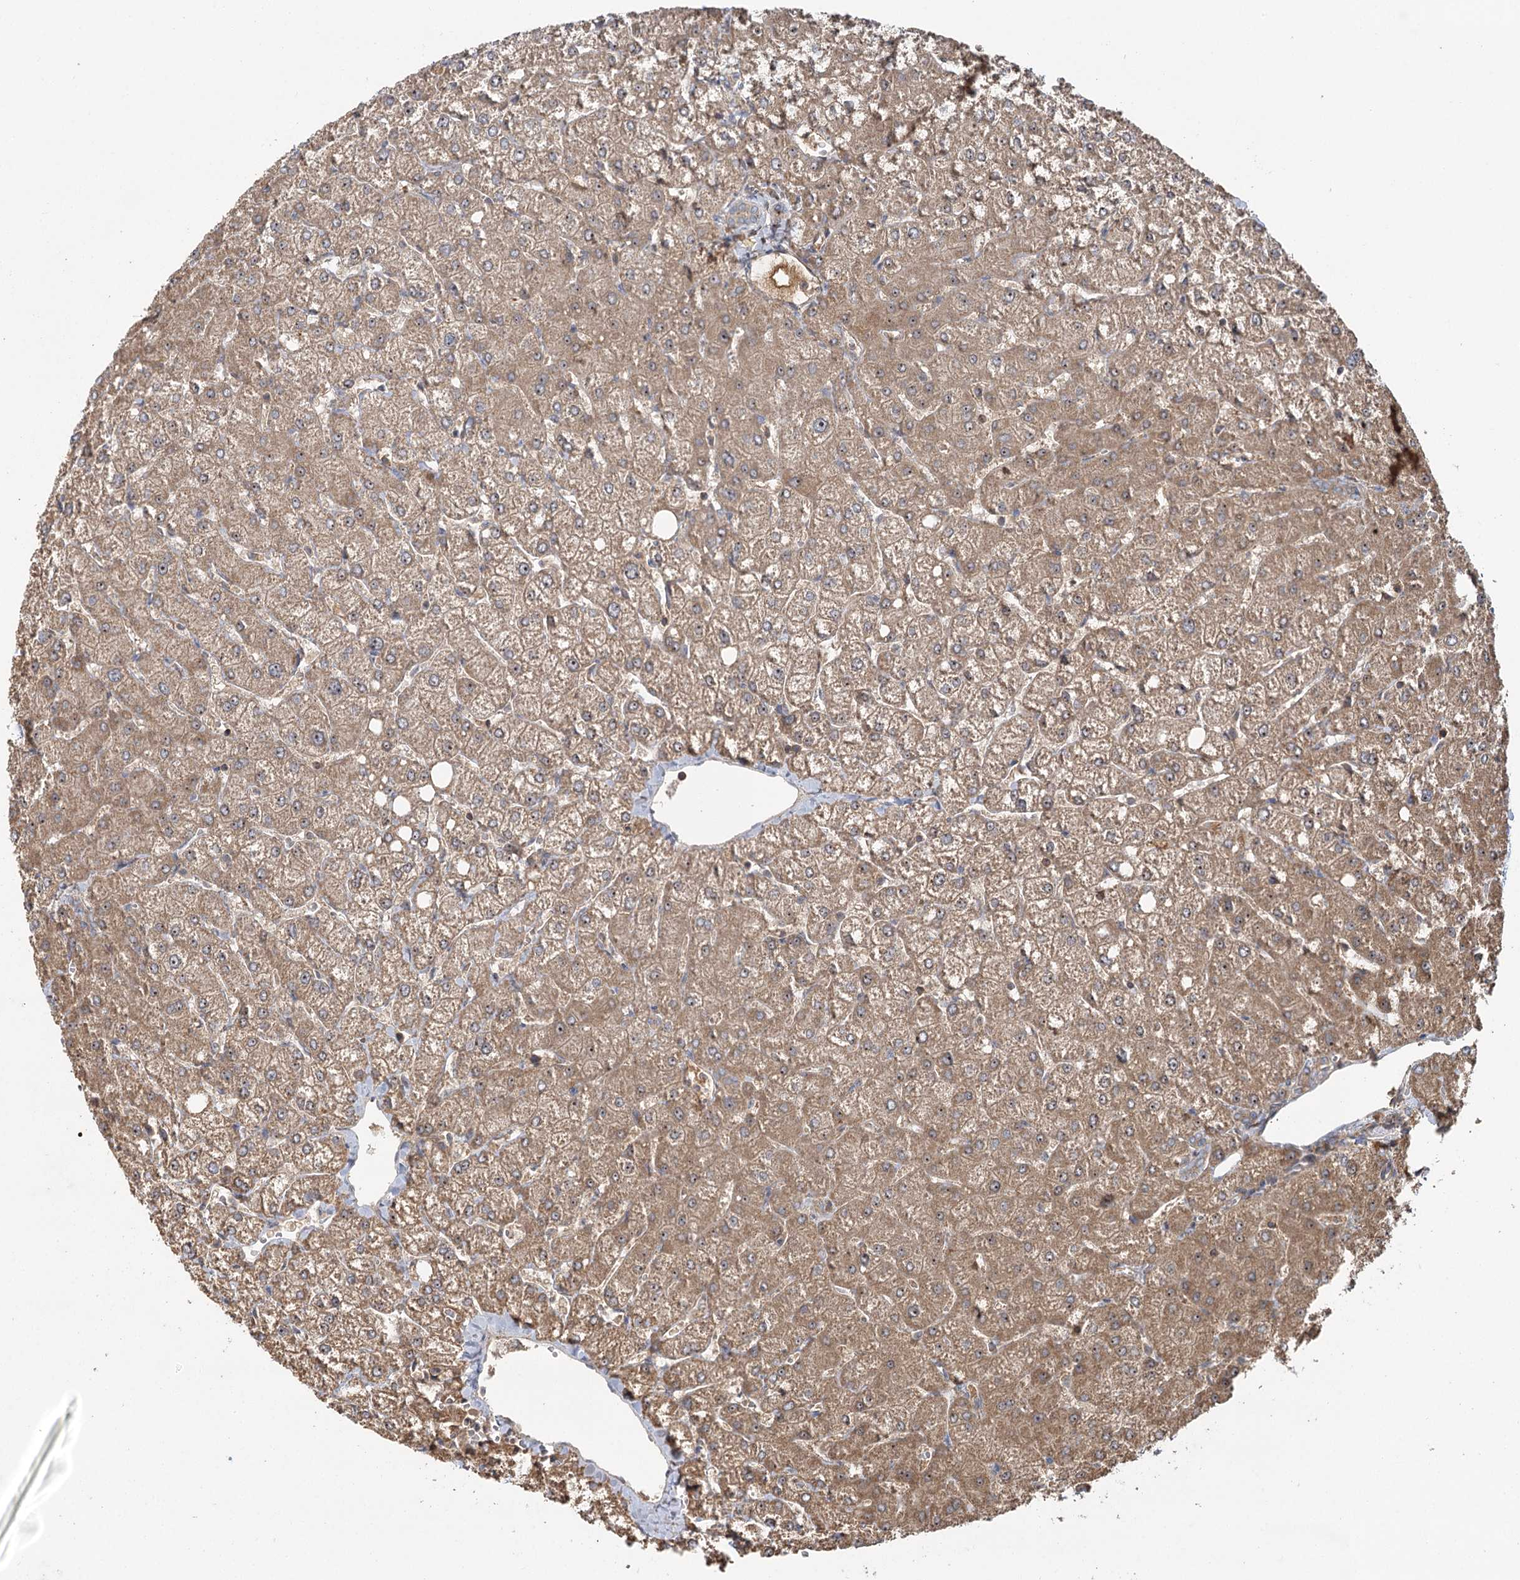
{"staining": {"intensity": "negative", "quantity": "none", "location": "none"}, "tissue": "liver", "cell_type": "Cholangiocytes", "image_type": "normal", "snomed": [{"axis": "morphology", "description": "Normal tissue, NOS"}, {"axis": "topography", "description": "Liver"}], "caption": "Immunohistochemical staining of benign liver exhibits no significant expression in cholangiocytes.", "gene": "ENSG00000273217", "patient": {"sex": "female", "age": 54}}